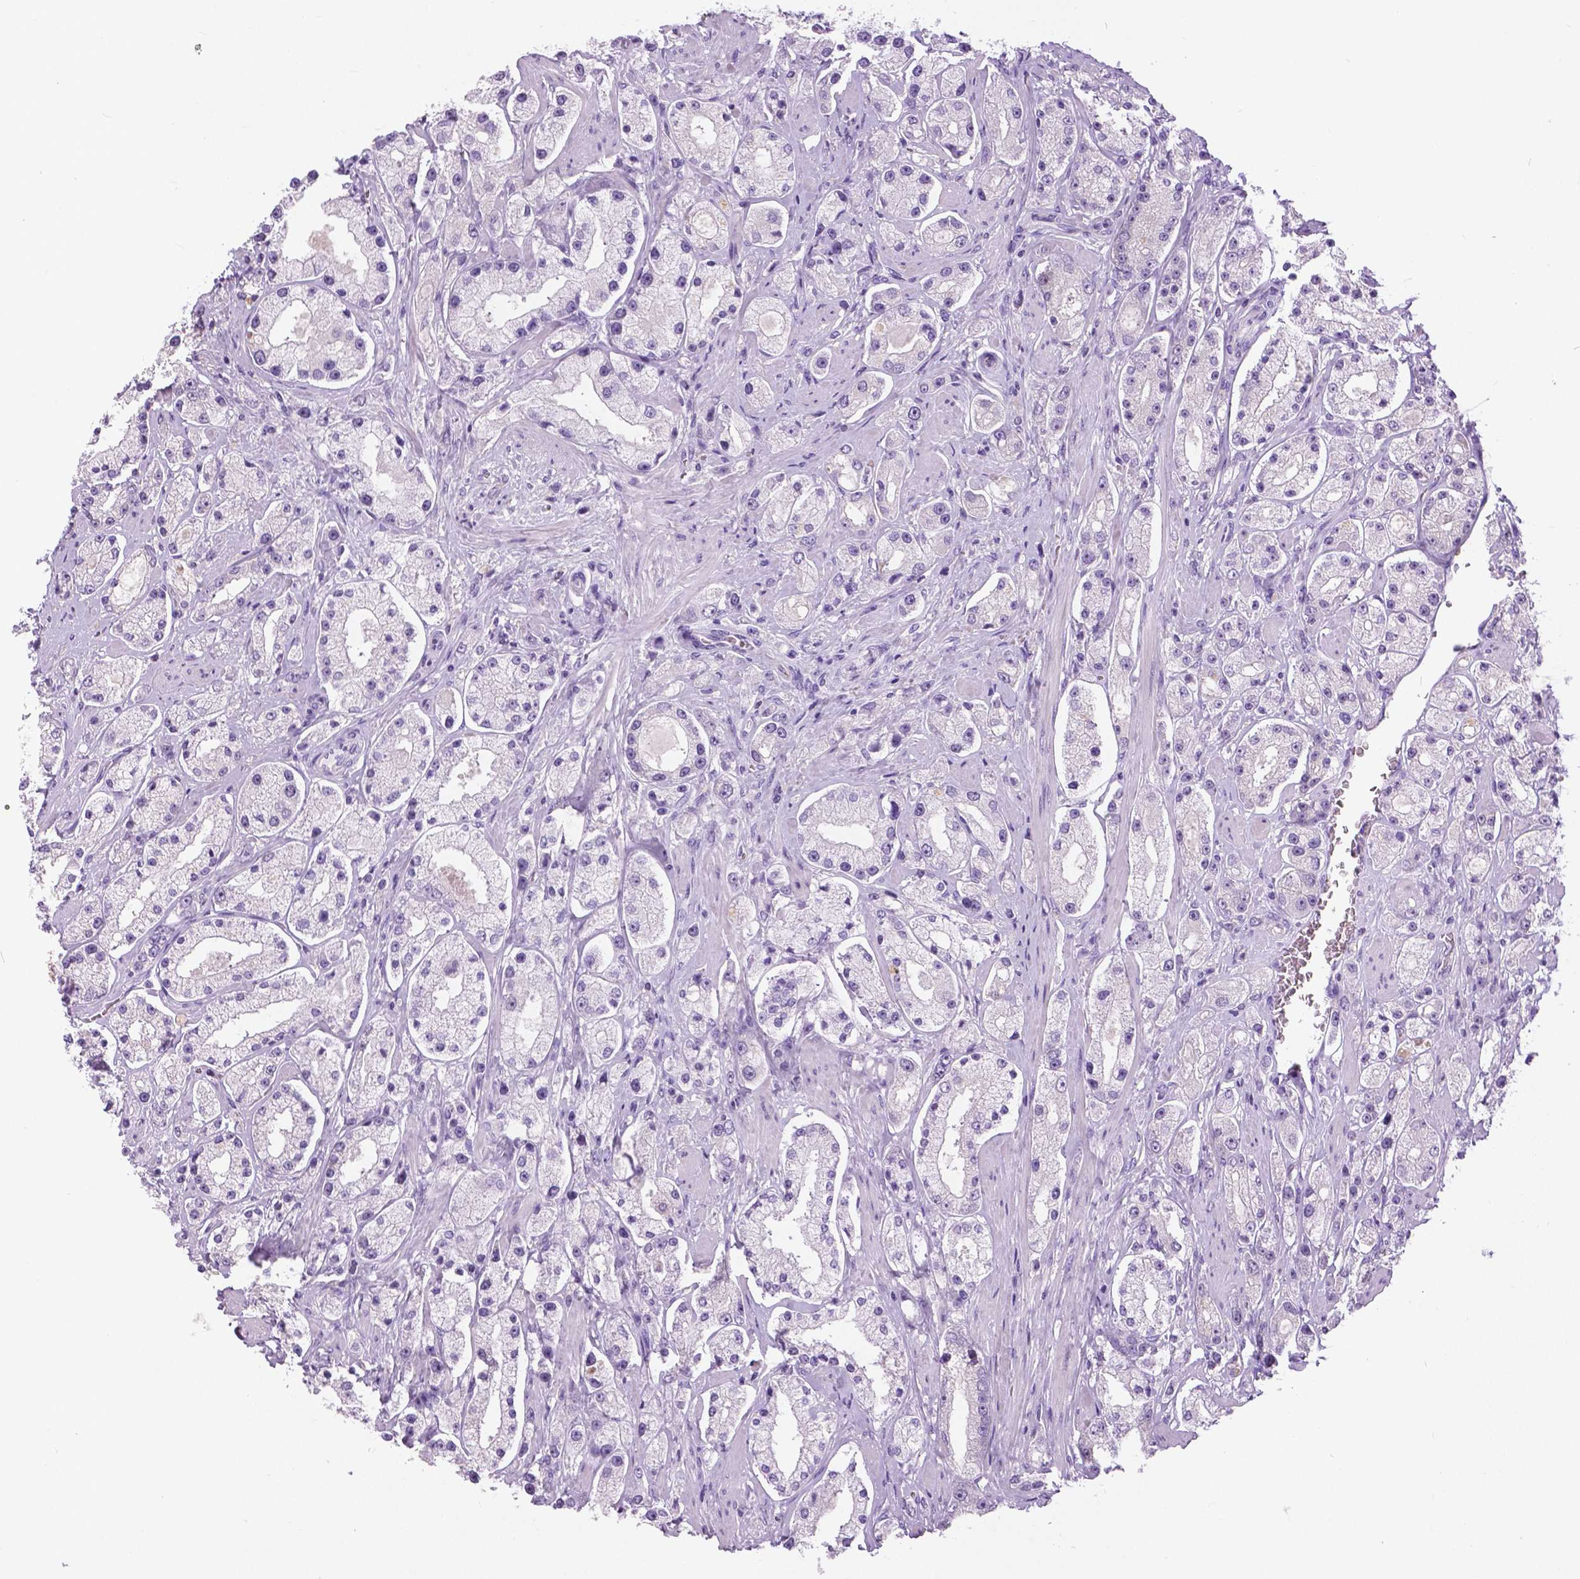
{"staining": {"intensity": "negative", "quantity": "none", "location": "none"}, "tissue": "prostate cancer", "cell_type": "Tumor cells", "image_type": "cancer", "snomed": [{"axis": "morphology", "description": "Adenocarcinoma, High grade"}, {"axis": "topography", "description": "Prostate"}], "caption": "High-grade adenocarcinoma (prostate) was stained to show a protein in brown. There is no significant positivity in tumor cells.", "gene": "TP53TG5", "patient": {"sex": "male", "age": 67}}